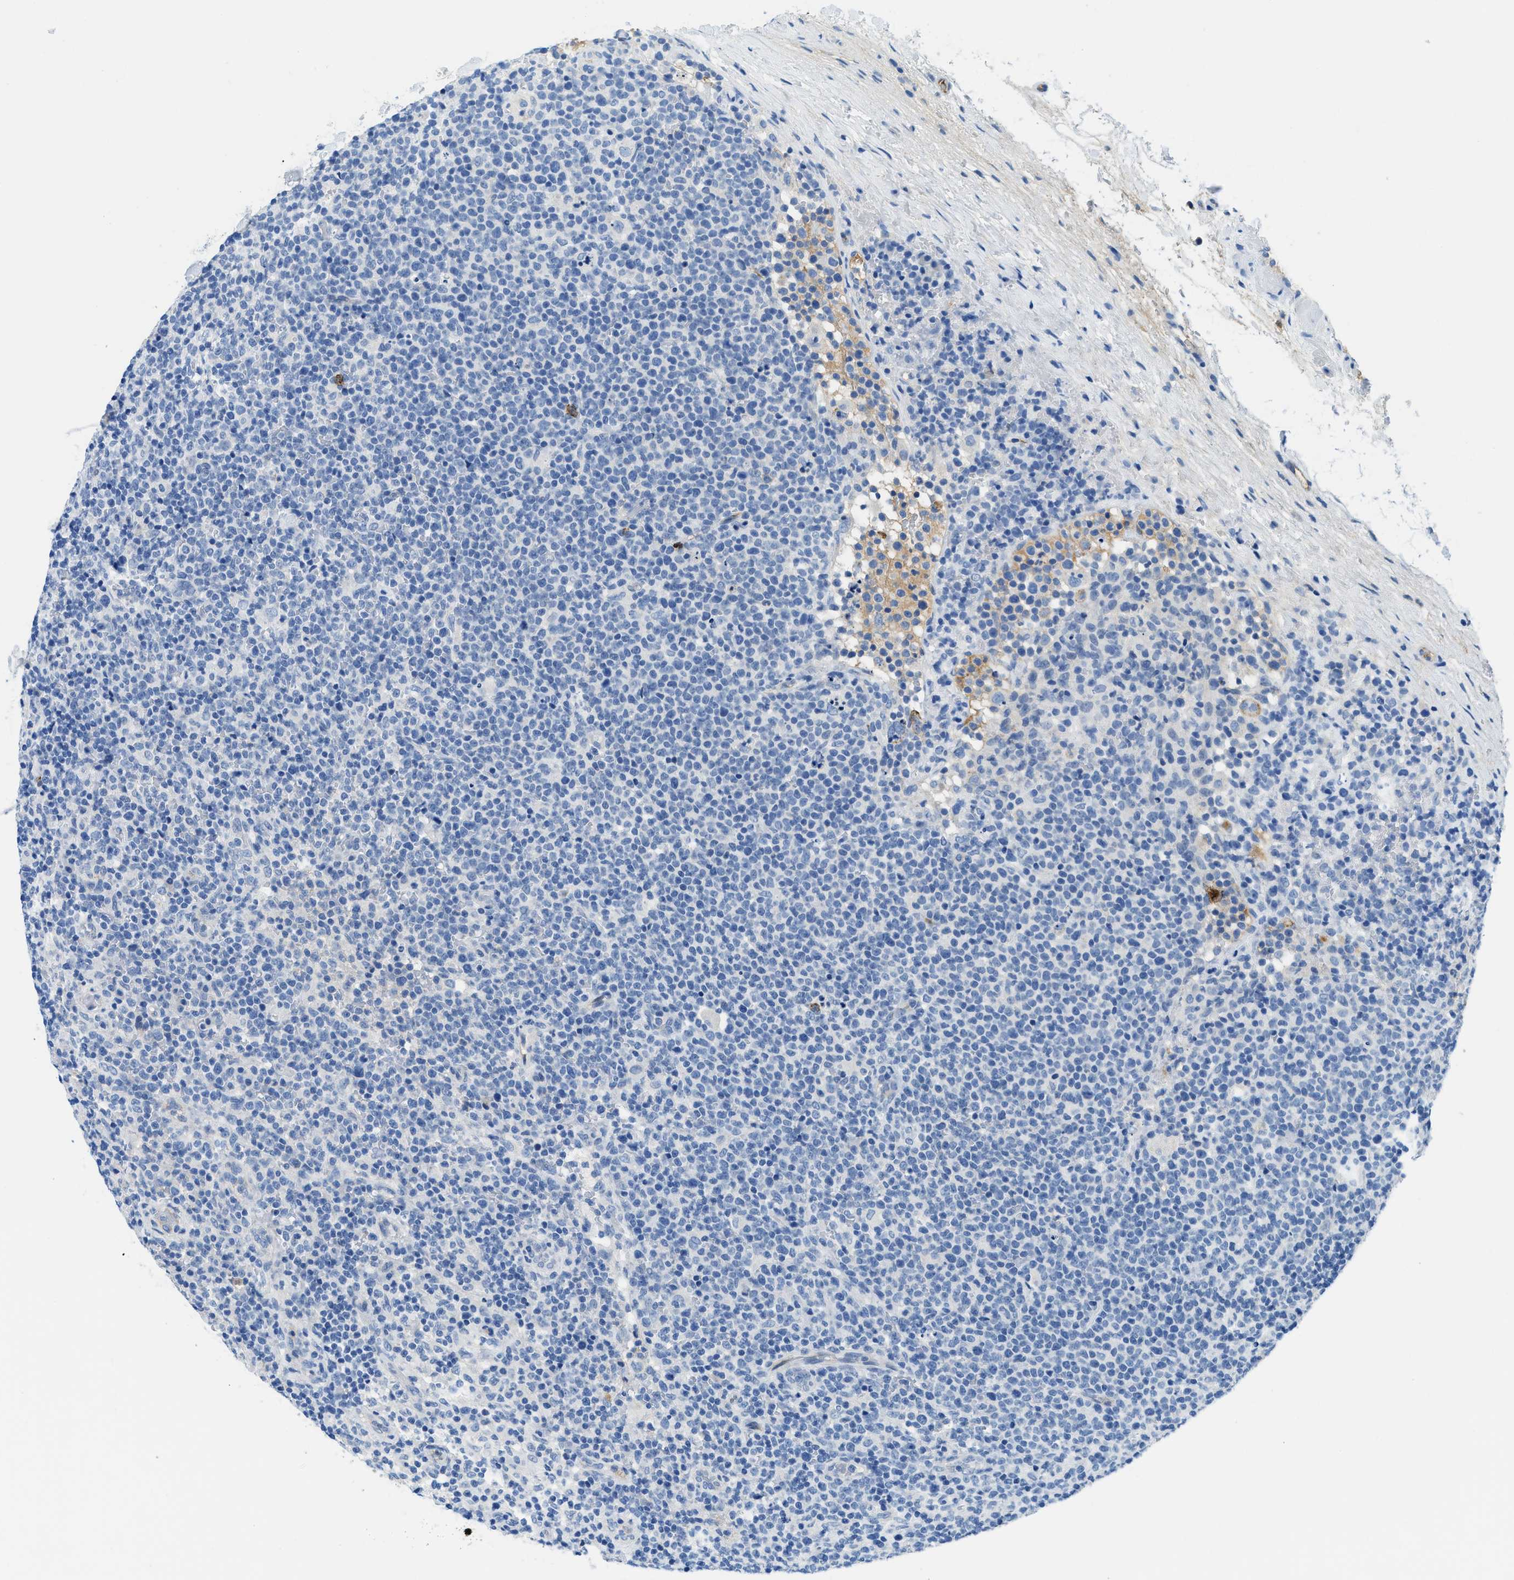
{"staining": {"intensity": "negative", "quantity": "none", "location": "none"}, "tissue": "lymphoma", "cell_type": "Tumor cells", "image_type": "cancer", "snomed": [{"axis": "morphology", "description": "Malignant lymphoma, non-Hodgkin's type, High grade"}, {"axis": "topography", "description": "Lymph node"}], "caption": "There is no significant staining in tumor cells of lymphoma. (DAB (3,3'-diaminobenzidine) immunohistochemistry (IHC) visualized using brightfield microscopy, high magnification).", "gene": "MBL2", "patient": {"sex": "male", "age": 61}}